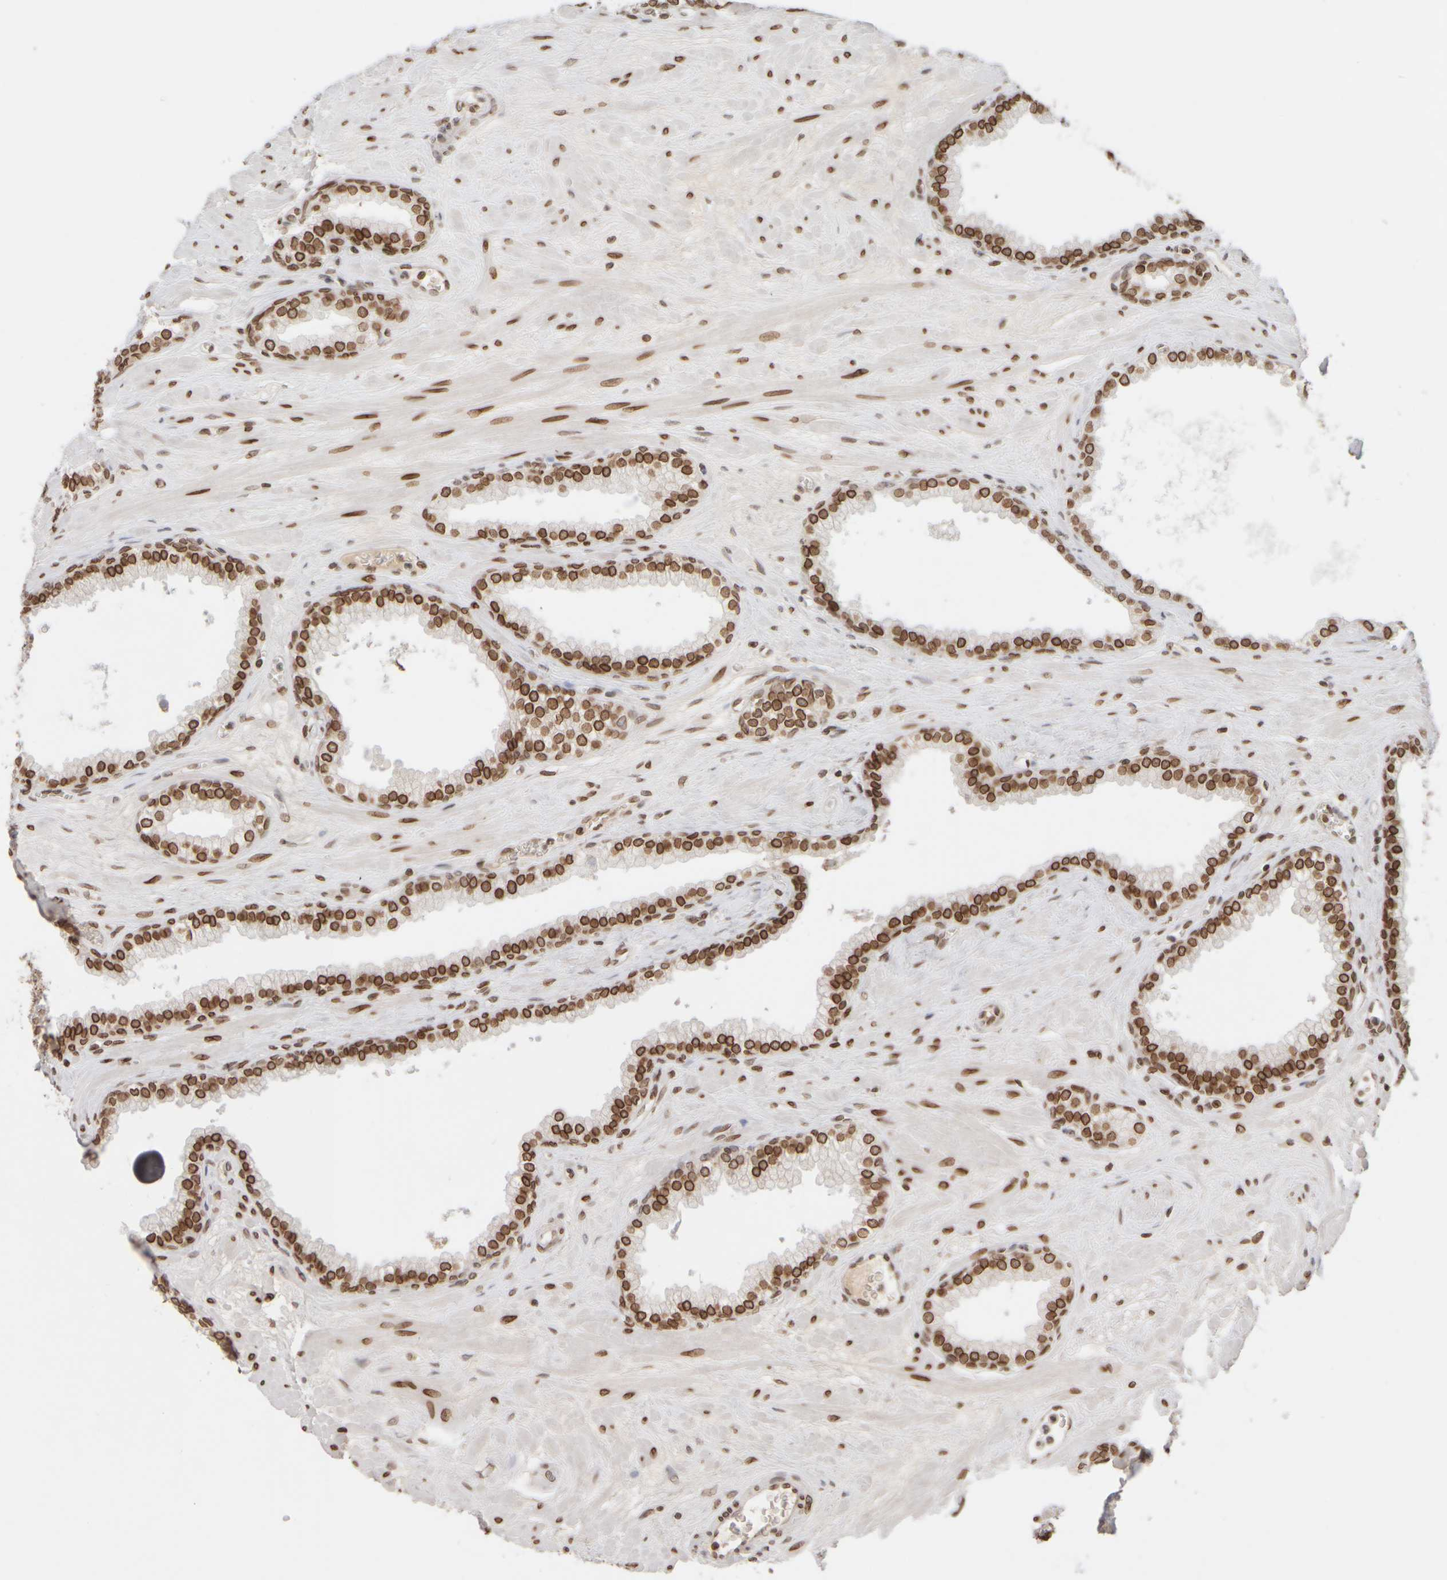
{"staining": {"intensity": "strong", "quantity": ">75%", "location": "cytoplasmic/membranous,nuclear"}, "tissue": "prostate", "cell_type": "Glandular cells", "image_type": "normal", "snomed": [{"axis": "morphology", "description": "Normal tissue, NOS"}, {"axis": "morphology", "description": "Urothelial carcinoma, Low grade"}, {"axis": "topography", "description": "Urinary bladder"}, {"axis": "topography", "description": "Prostate"}], "caption": "Glandular cells demonstrate strong cytoplasmic/membranous,nuclear positivity in approximately >75% of cells in normal prostate.", "gene": "ZC3HC1", "patient": {"sex": "male", "age": 60}}